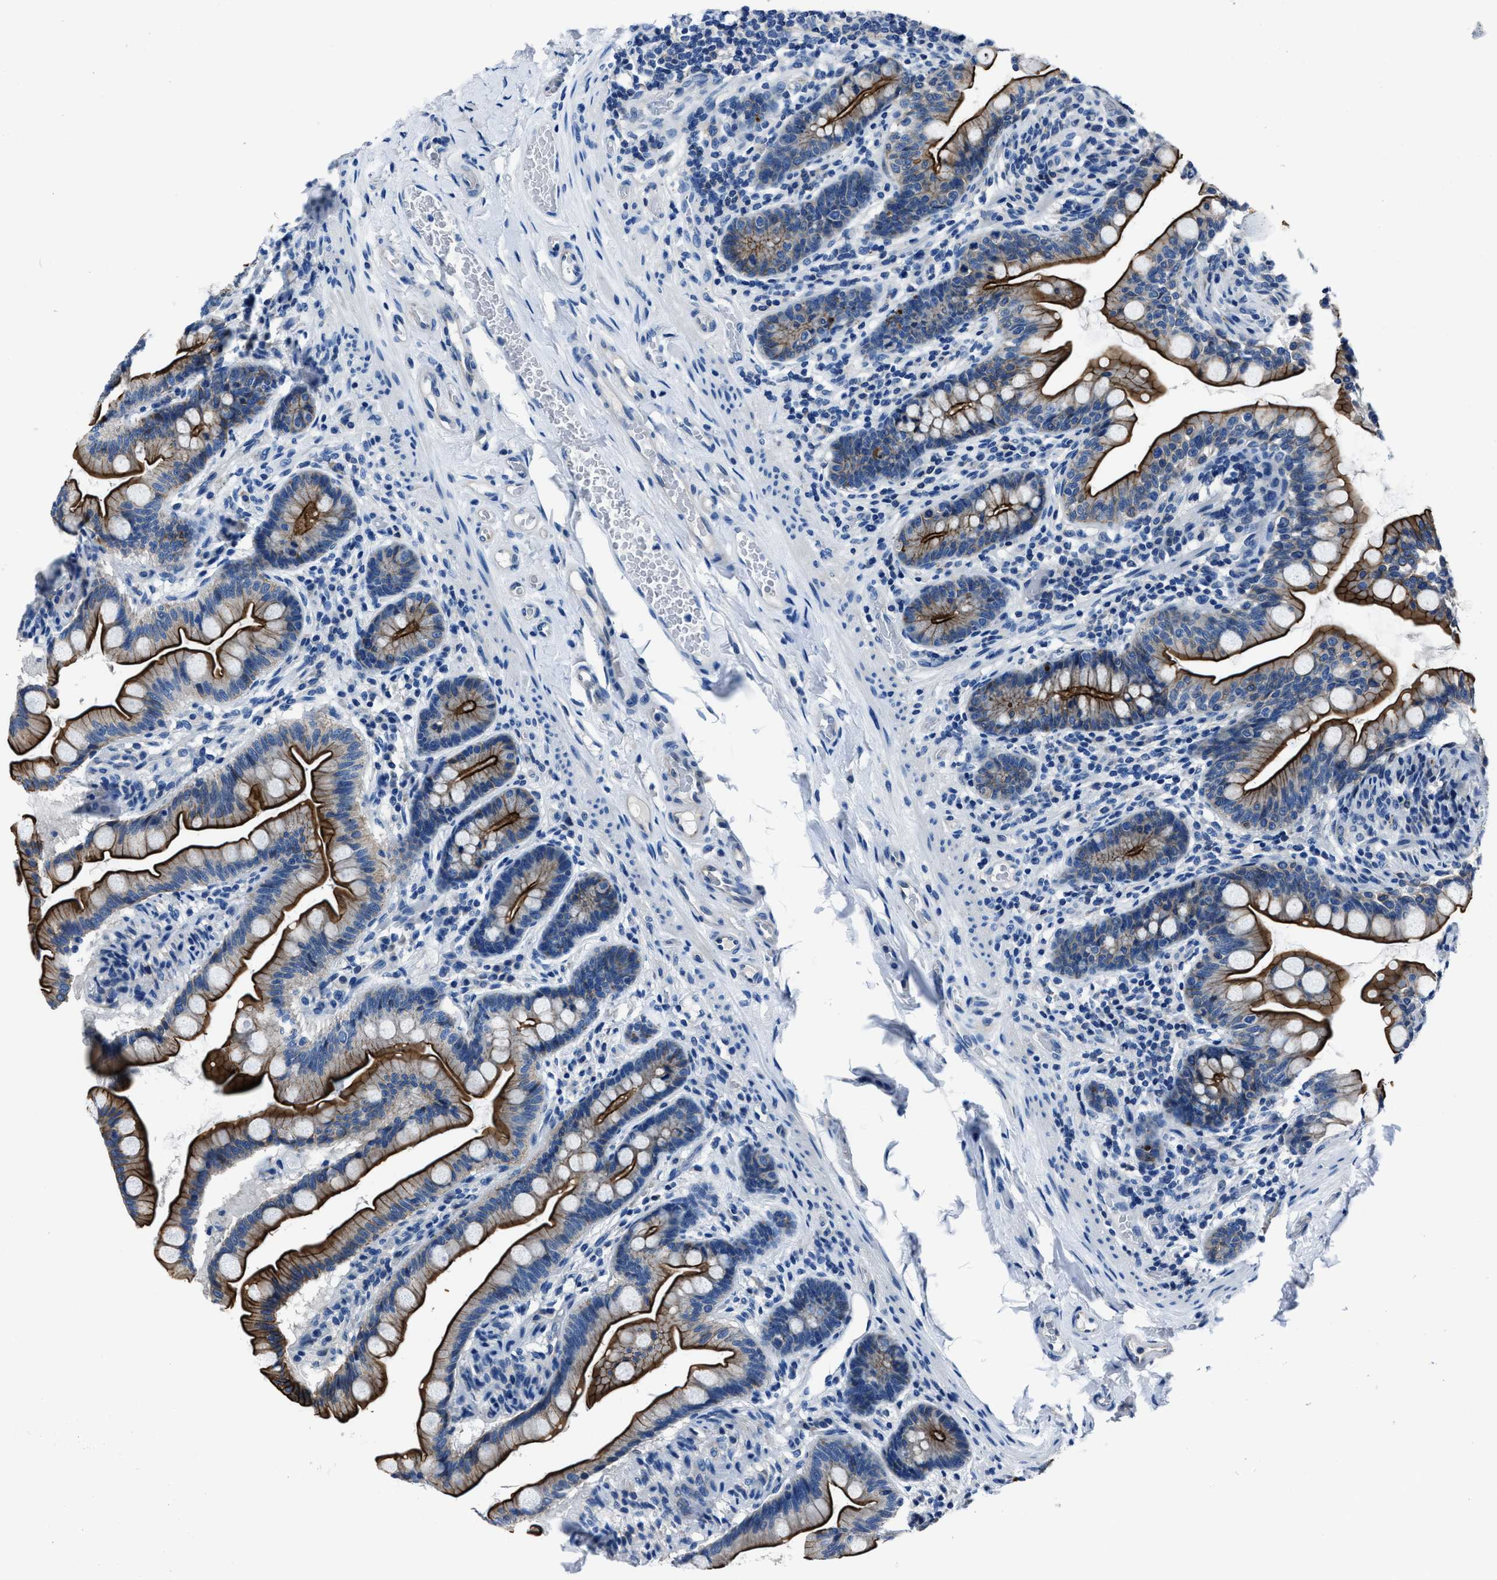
{"staining": {"intensity": "strong", "quantity": ">75%", "location": "cytoplasmic/membranous"}, "tissue": "small intestine", "cell_type": "Glandular cells", "image_type": "normal", "snomed": [{"axis": "morphology", "description": "Normal tissue, NOS"}, {"axis": "topography", "description": "Small intestine"}], "caption": "Immunohistochemistry of normal small intestine shows high levels of strong cytoplasmic/membranous expression in approximately >75% of glandular cells.", "gene": "LMO7", "patient": {"sex": "female", "age": 56}}